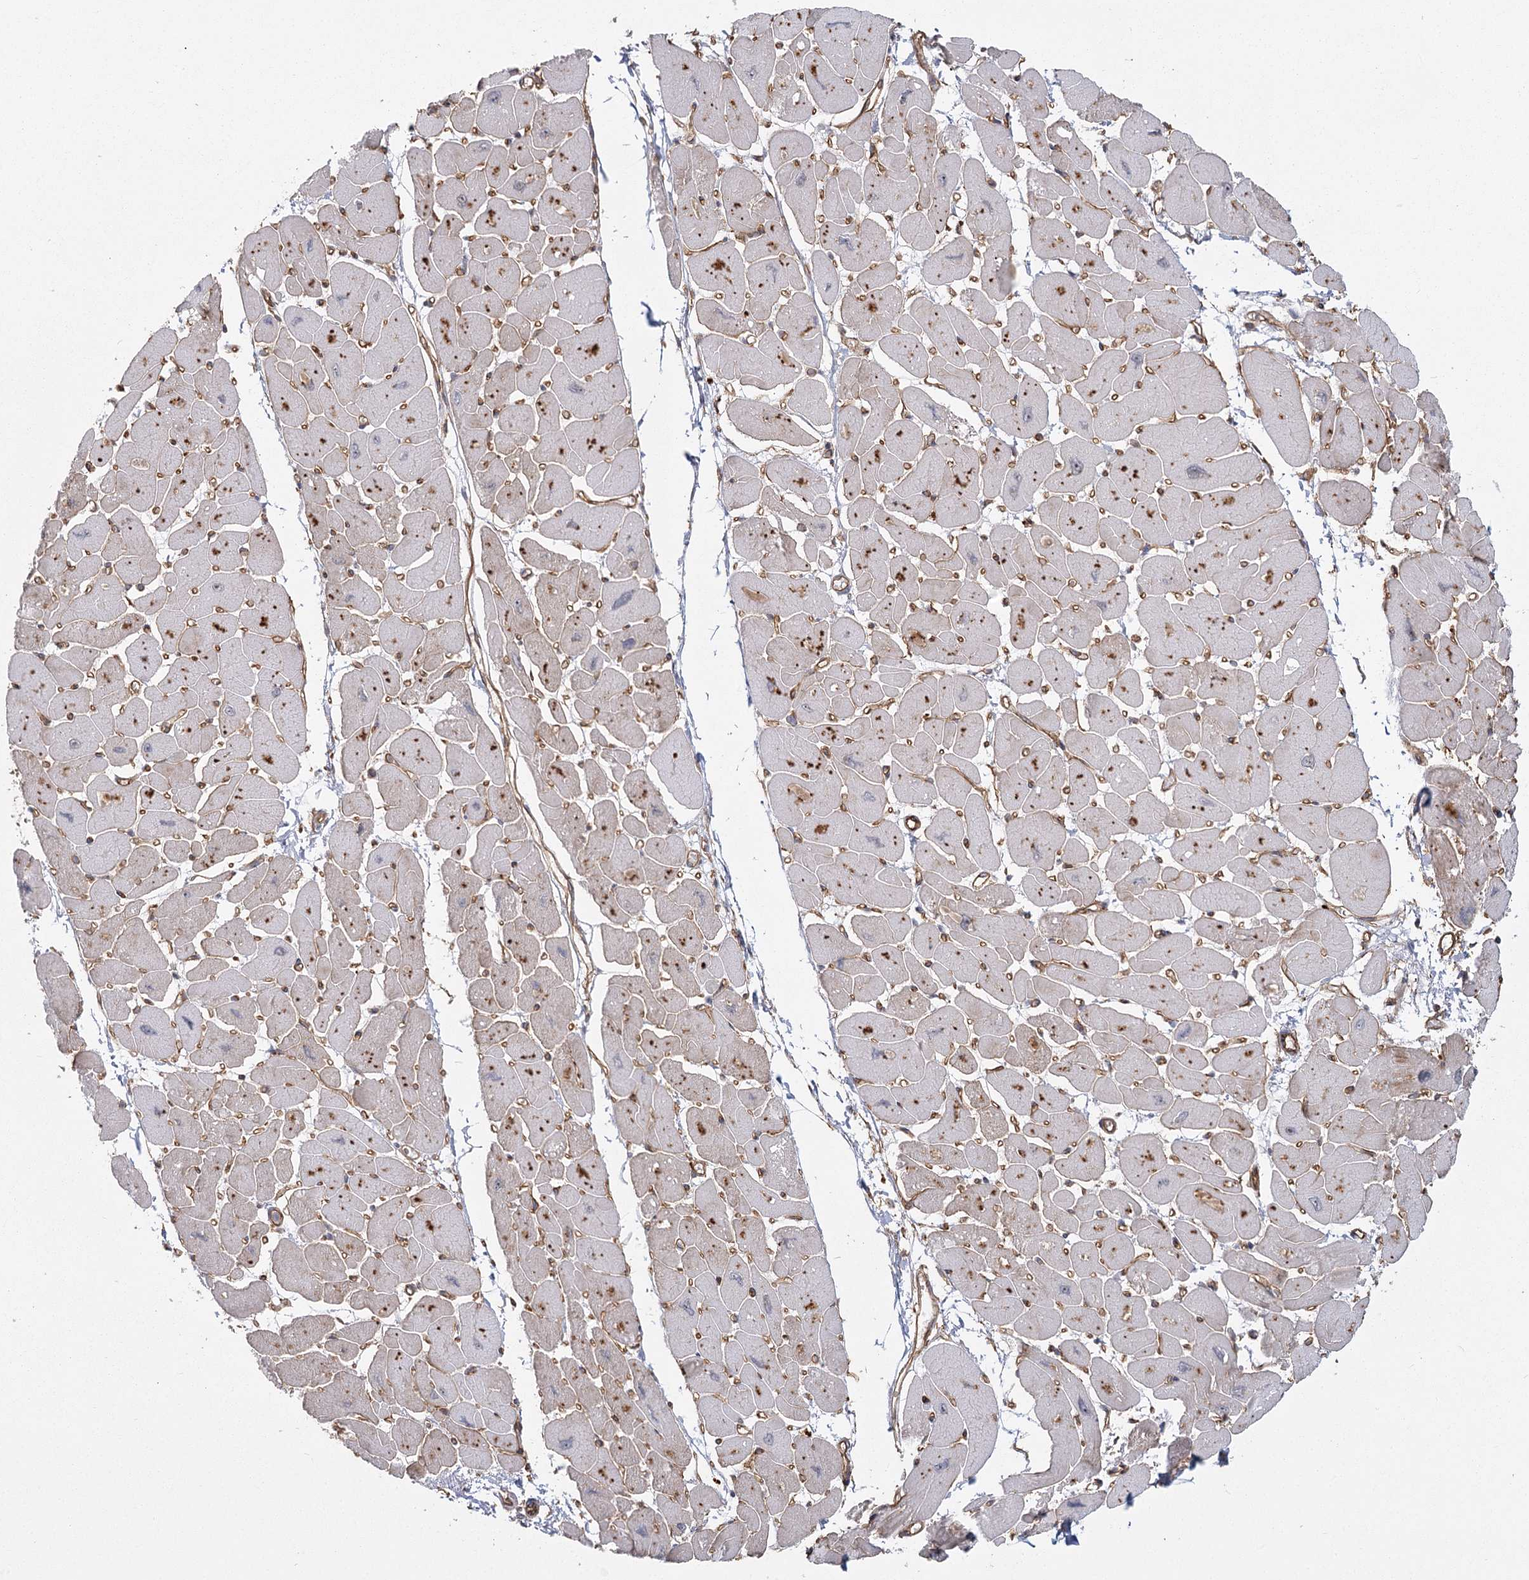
{"staining": {"intensity": "weak", "quantity": ">75%", "location": "cytoplasmic/membranous"}, "tissue": "heart muscle", "cell_type": "Cardiomyocytes", "image_type": "normal", "snomed": [{"axis": "morphology", "description": "Normal tissue, NOS"}, {"axis": "topography", "description": "Heart"}], "caption": "A brown stain highlights weak cytoplasmic/membranous positivity of a protein in cardiomyocytes of unremarkable human heart muscle. The protein is shown in brown color, while the nuclei are stained blue.", "gene": "RPP14", "patient": {"sex": "female", "age": 54}}